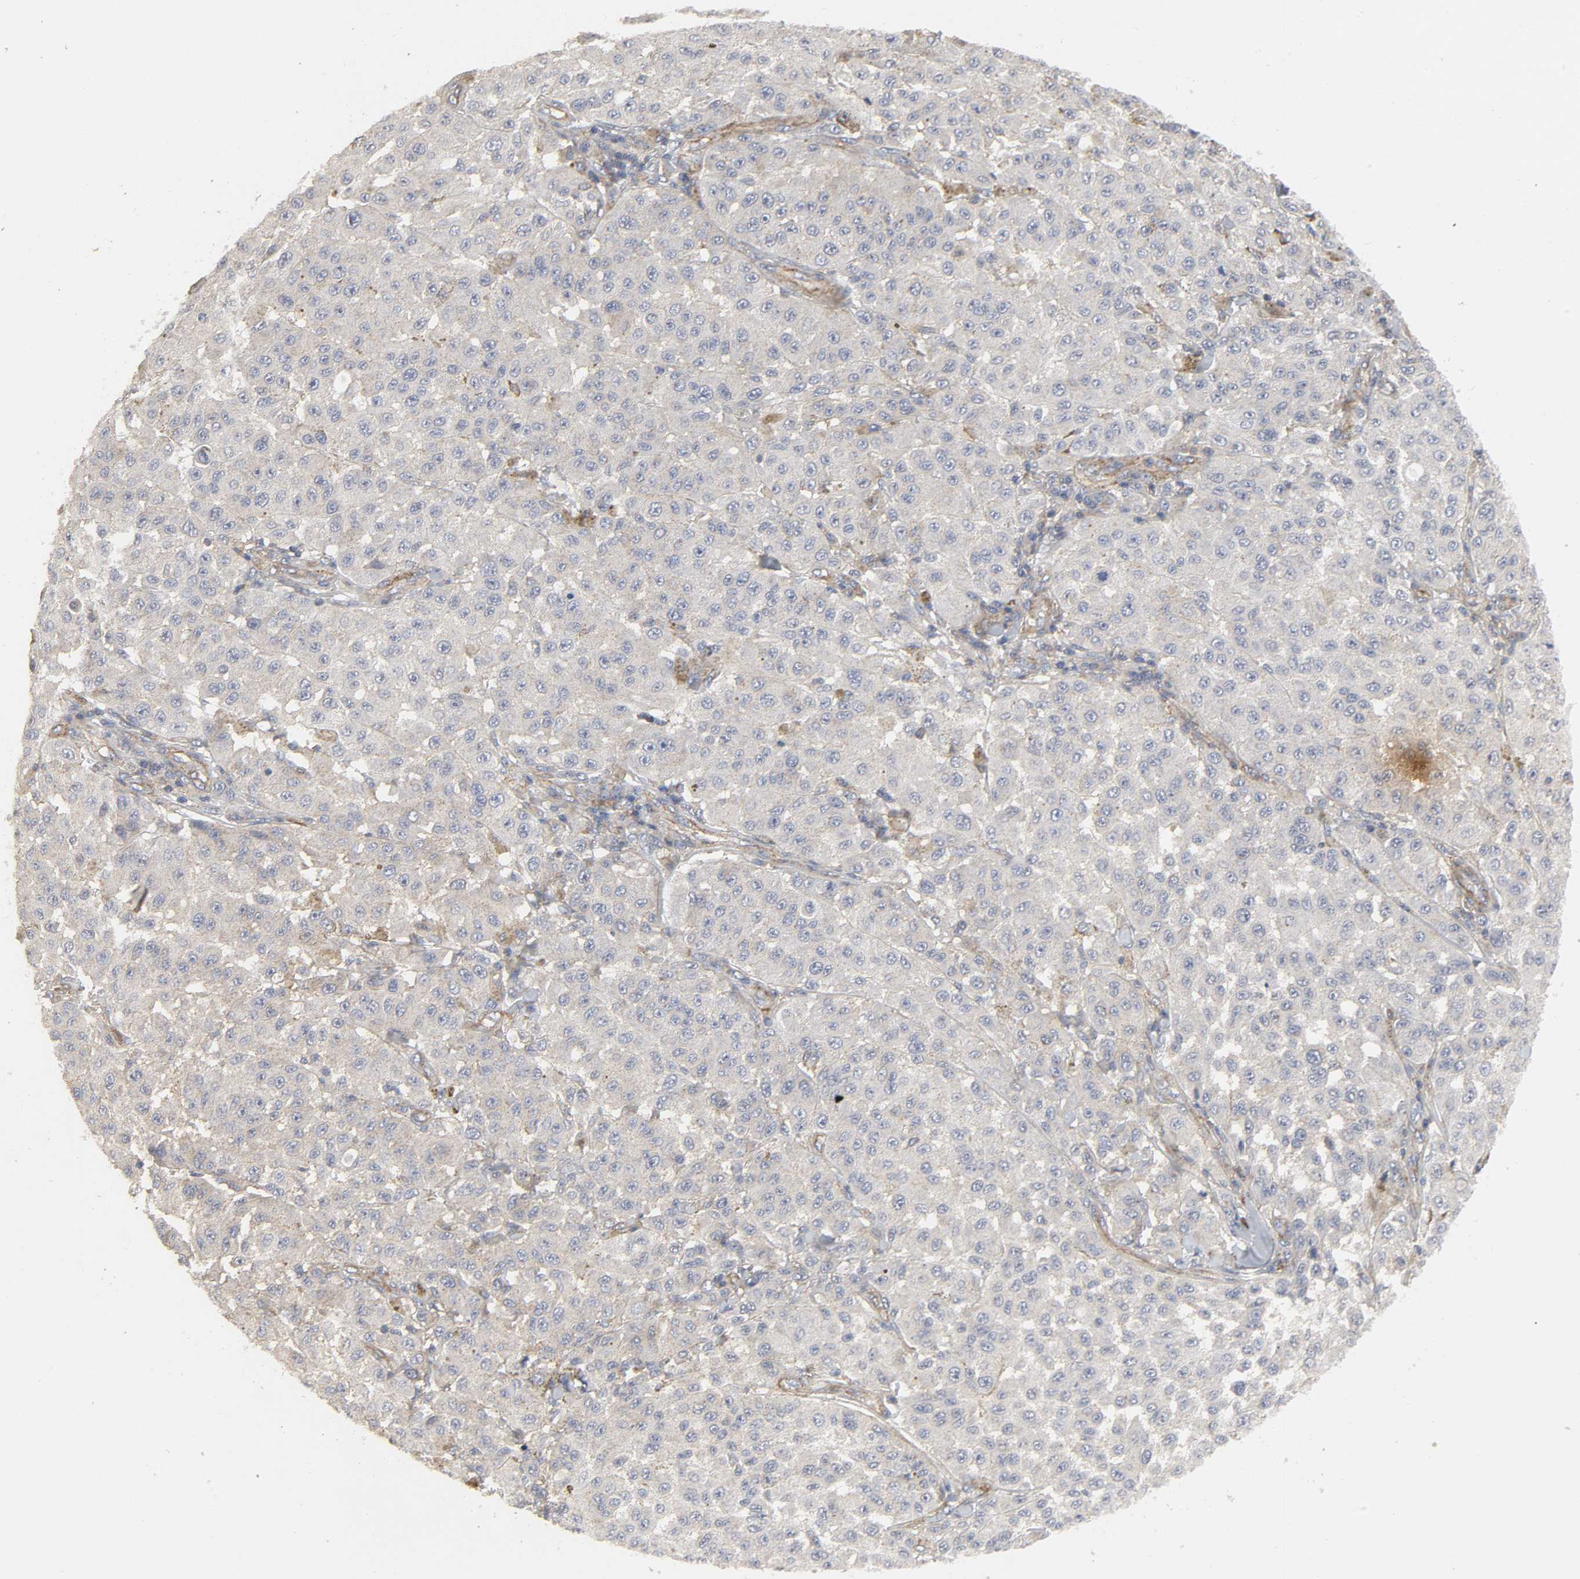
{"staining": {"intensity": "weak", "quantity": "25%-75%", "location": "cytoplasmic/membranous"}, "tissue": "melanoma", "cell_type": "Tumor cells", "image_type": "cancer", "snomed": [{"axis": "morphology", "description": "Malignant melanoma, NOS"}, {"axis": "topography", "description": "Skin"}], "caption": "This is a micrograph of immunohistochemistry staining of melanoma, which shows weak expression in the cytoplasmic/membranous of tumor cells.", "gene": "SH3GLB1", "patient": {"sex": "female", "age": 64}}